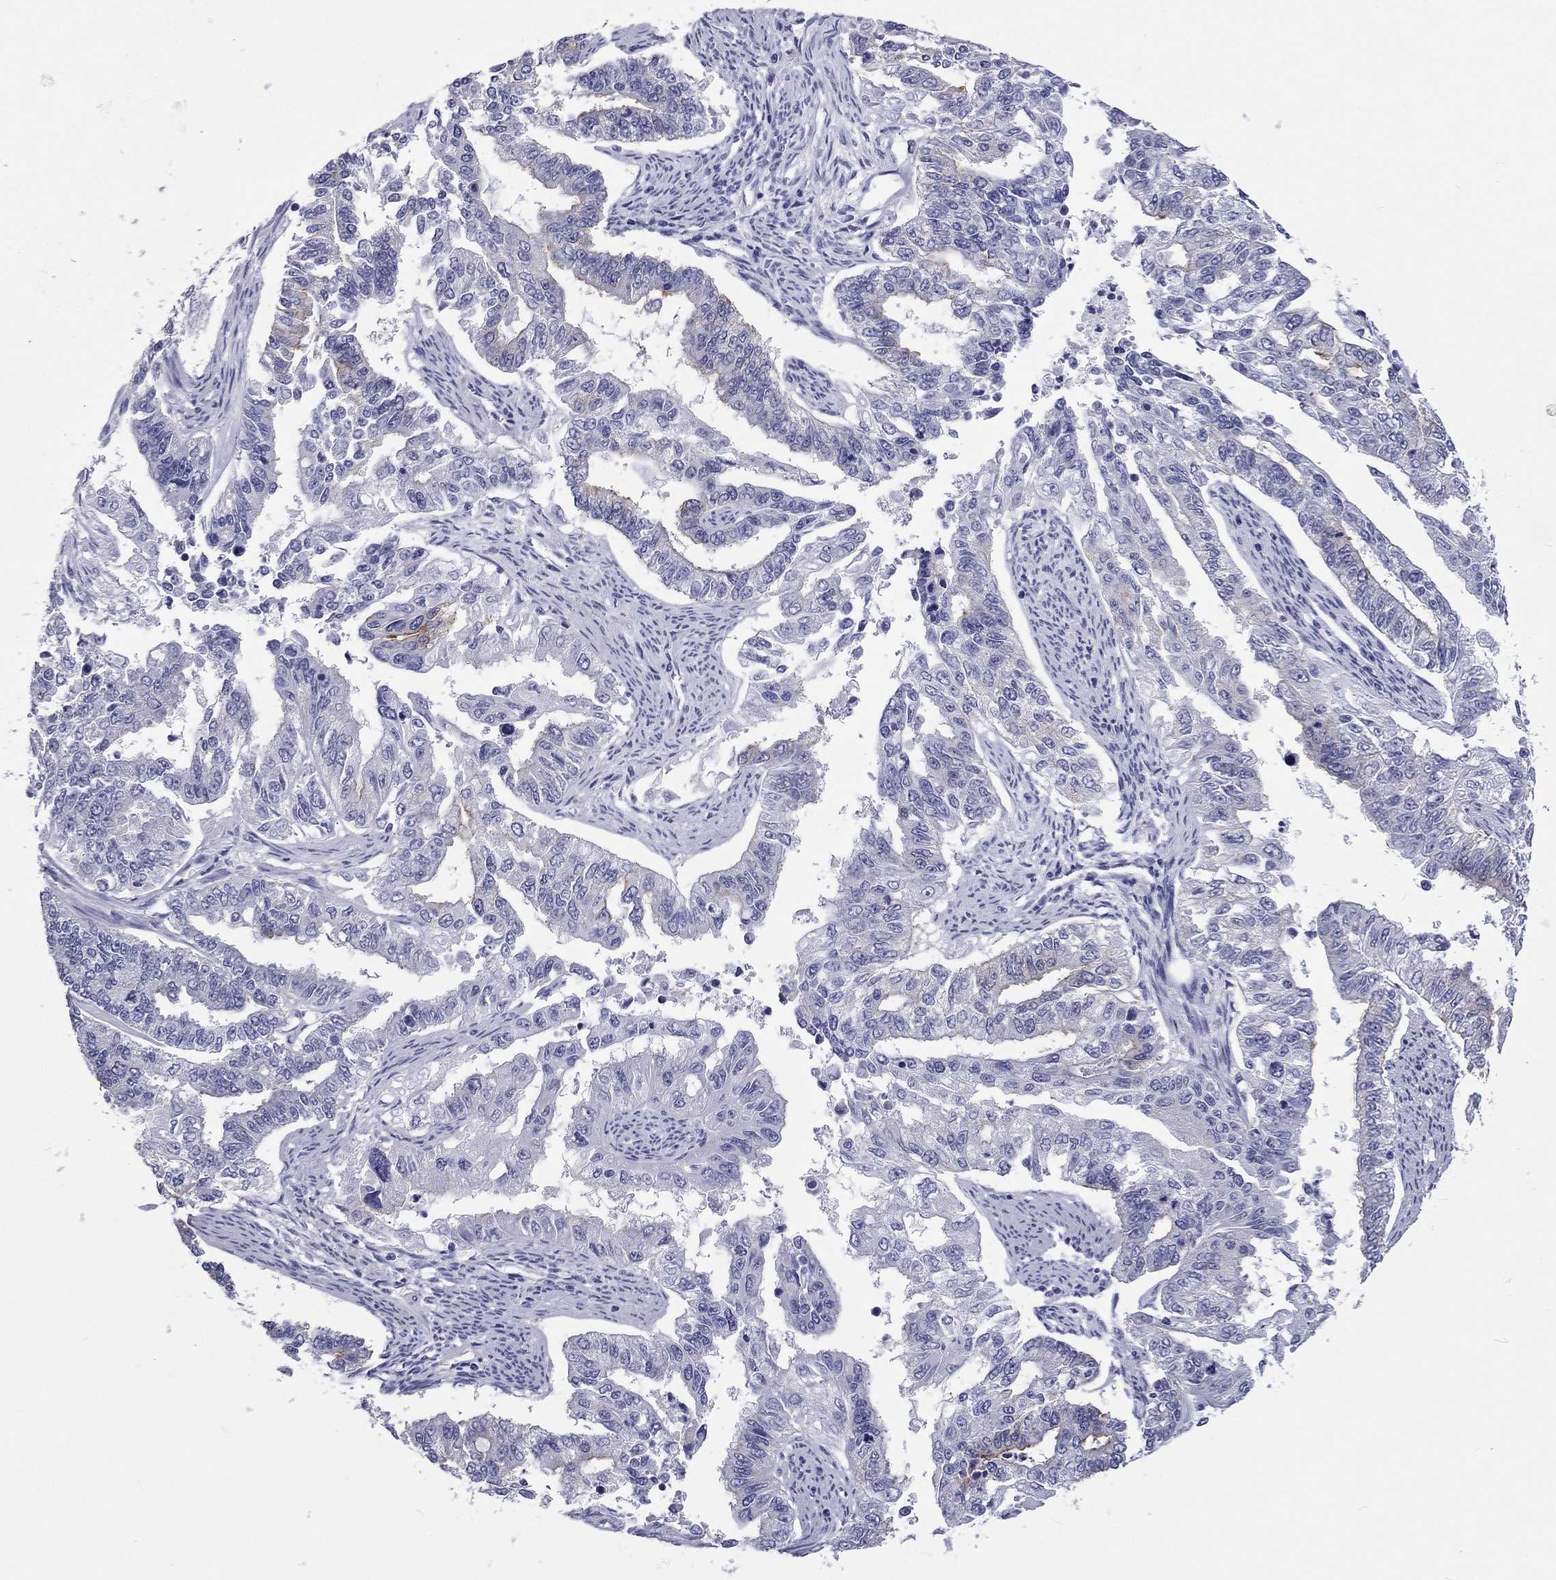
{"staining": {"intensity": "moderate", "quantity": "<25%", "location": "cytoplasmic/membranous"}, "tissue": "endometrial cancer", "cell_type": "Tumor cells", "image_type": "cancer", "snomed": [{"axis": "morphology", "description": "Adenocarcinoma, NOS"}, {"axis": "topography", "description": "Uterus"}], "caption": "Protein staining of endometrial adenocarcinoma tissue demonstrates moderate cytoplasmic/membranous staining in about <25% of tumor cells.", "gene": "DNALI1", "patient": {"sex": "female", "age": 59}}